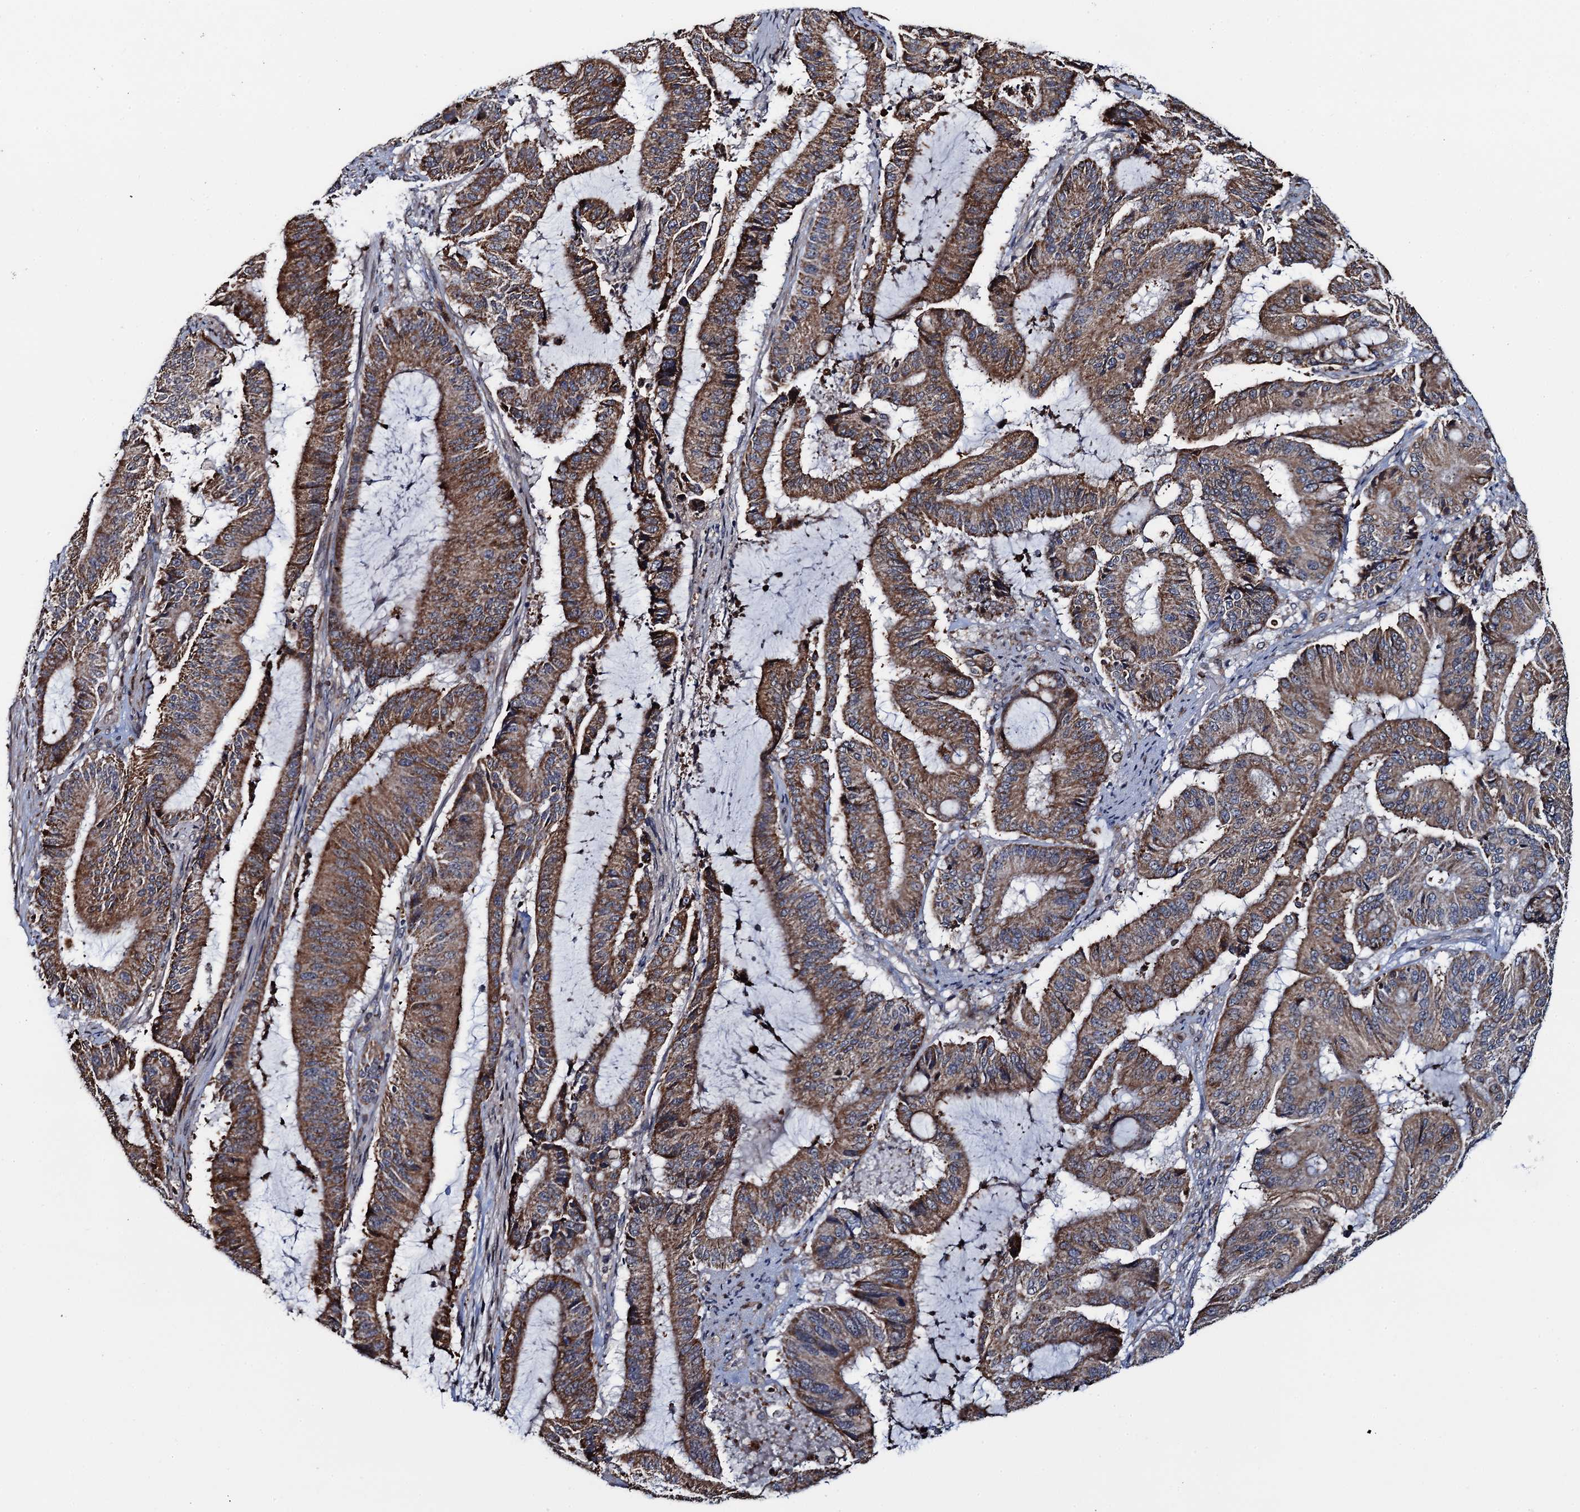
{"staining": {"intensity": "moderate", "quantity": ">75%", "location": "cytoplasmic/membranous"}, "tissue": "liver cancer", "cell_type": "Tumor cells", "image_type": "cancer", "snomed": [{"axis": "morphology", "description": "Normal tissue, NOS"}, {"axis": "morphology", "description": "Cholangiocarcinoma"}, {"axis": "topography", "description": "Liver"}, {"axis": "topography", "description": "Peripheral nerve tissue"}], "caption": "Moderate cytoplasmic/membranous positivity for a protein is identified in about >75% of tumor cells of cholangiocarcinoma (liver) using IHC.", "gene": "CCDC102A", "patient": {"sex": "female", "age": 73}}